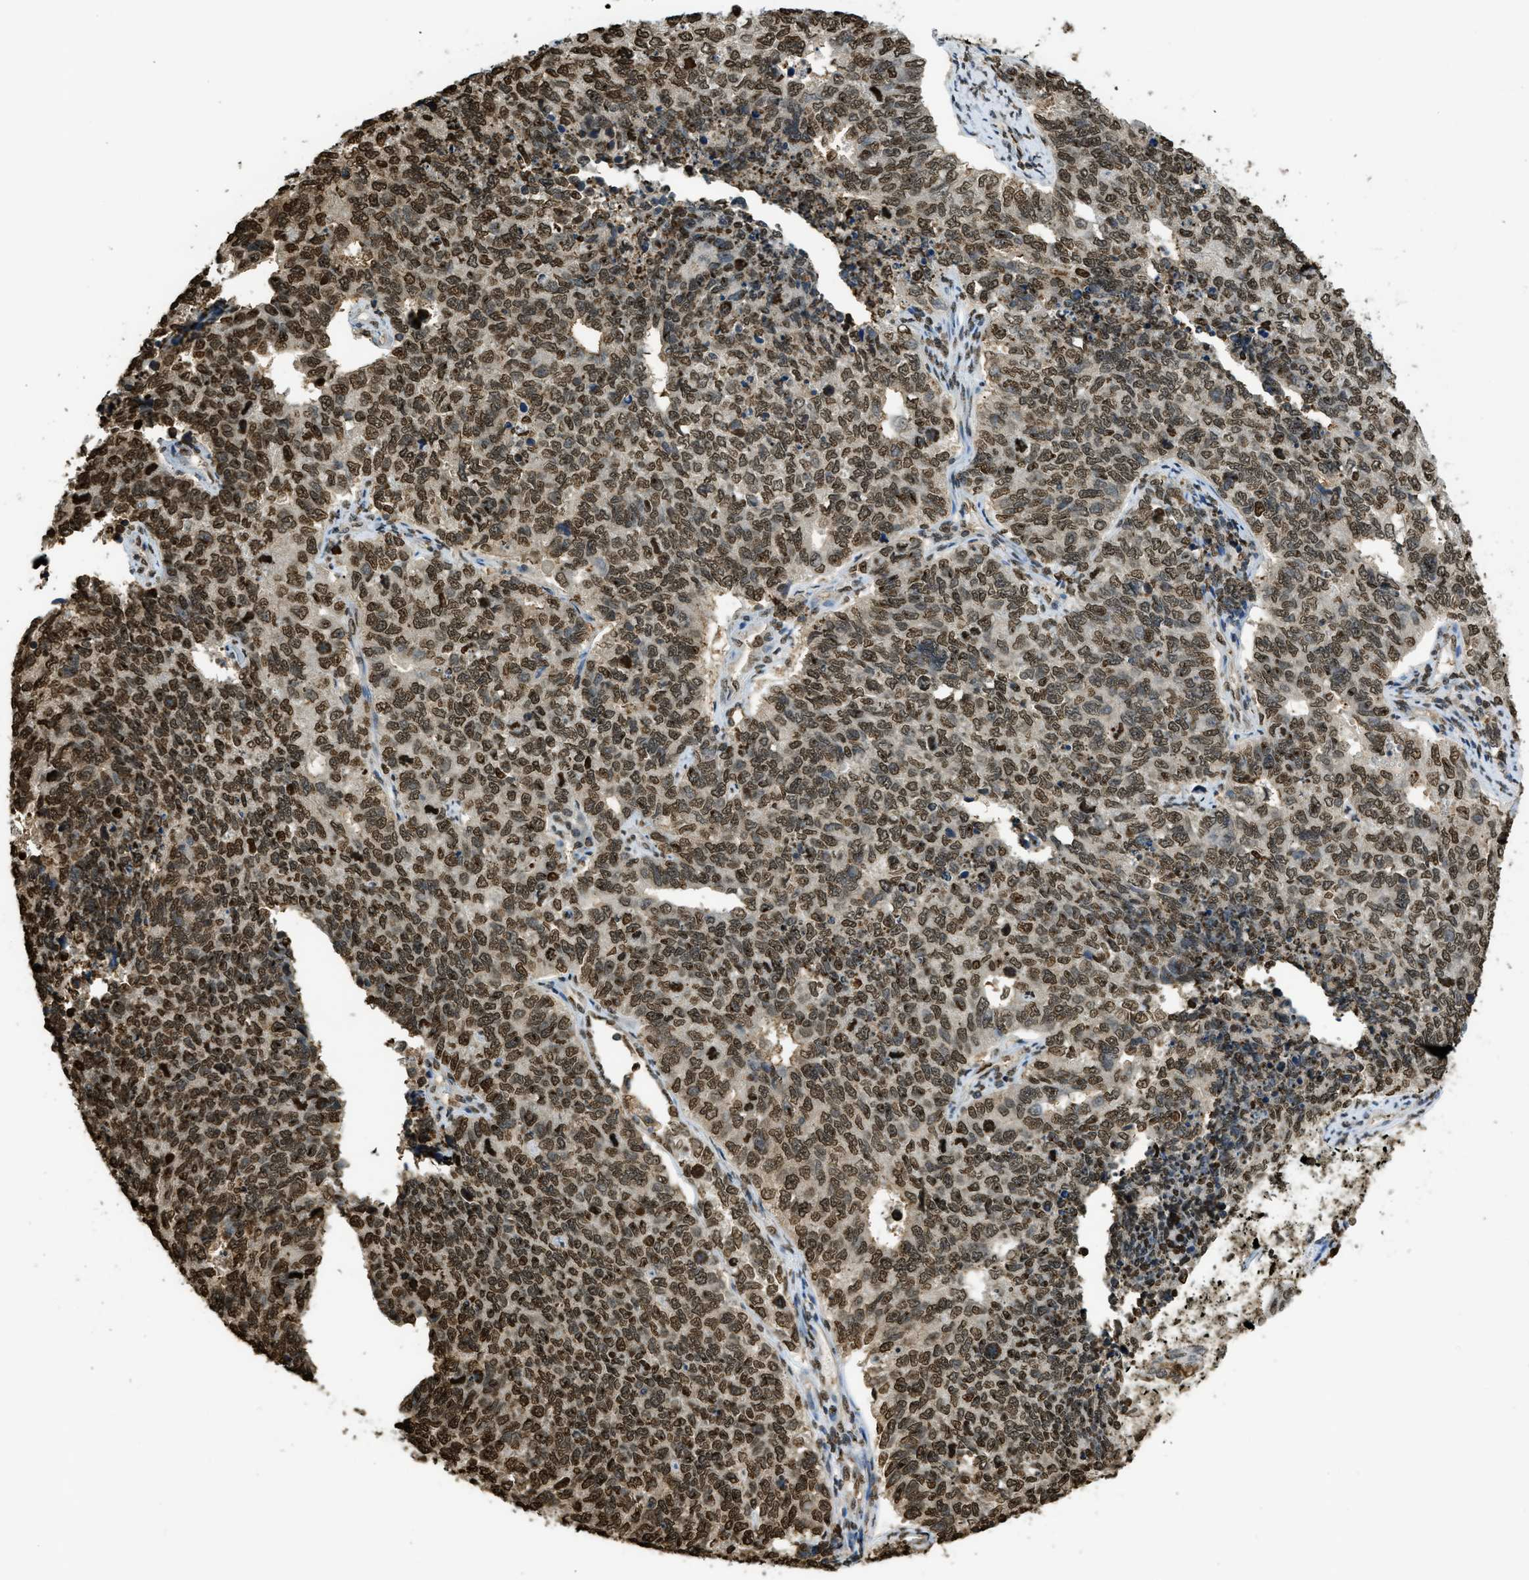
{"staining": {"intensity": "moderate", "quantity": ">75%", "location": "nuclear"}, "tissue": "cervical cancer", "cell_type": "Tumor cells", "image_type": "cancer", "snomed": [{"axis": "morphology", "description": "Squamous cell carcinoma, NOS"}, {"axis": "topography", "description": "Cervix"}], "caption": "The immunohistochemical stain highlights moderate nuclear positivity in tumor cells of cervical cancer (squamous cell carcinoma) tissue.", "gene": "NR5A2", "patient": {"sex": "female", "age": 63}}